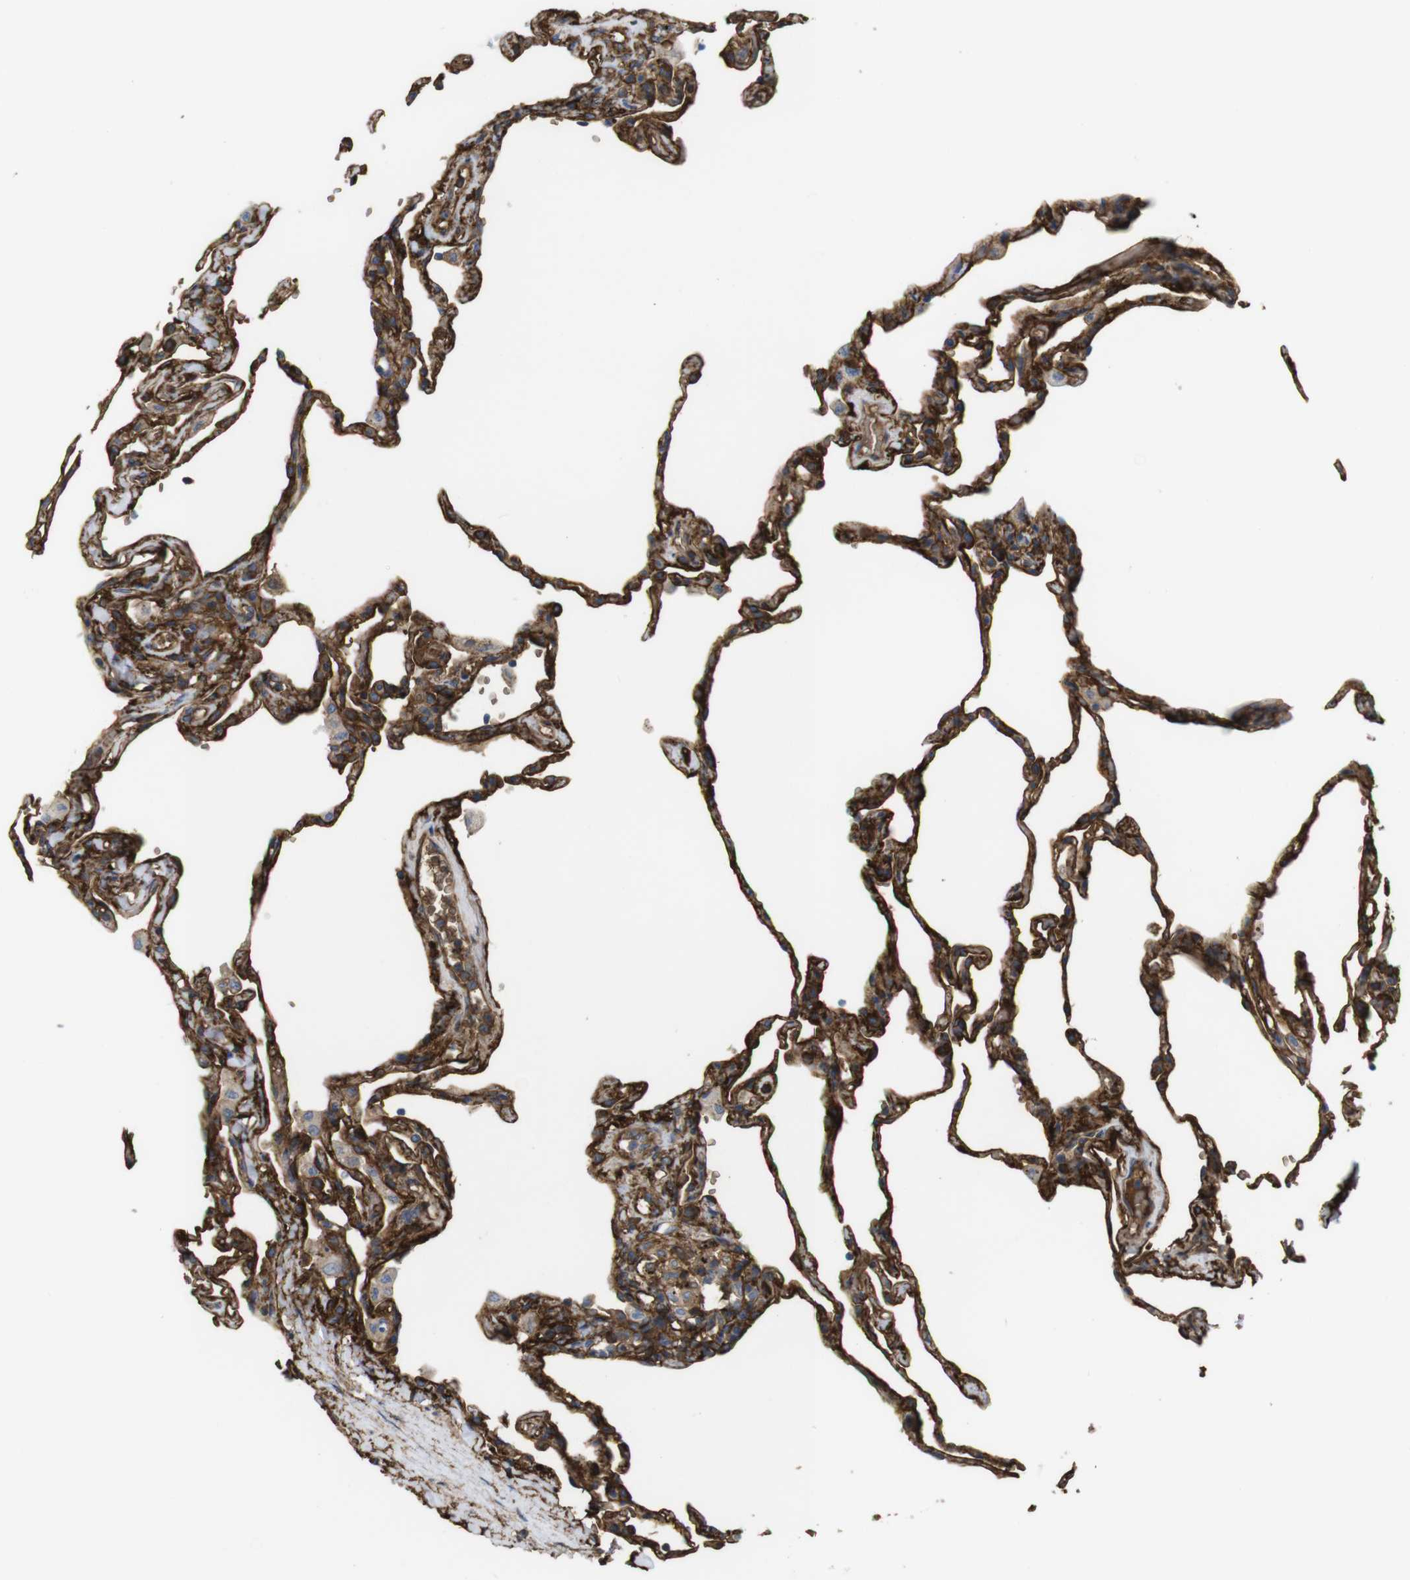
{"staining": {"intensity": "moderate", "quantity": ">75%", "location": "cytoplasmic/membranous"}, "tissue": "lung", "cell_type": "Alveolar cells", "image_type": "normal", "snomed": [{"axis": "morphology", "description": "Normal tissue, NOS"}, {"axis": "topography", "description": "Lung"}], "caption": "Benign lung reveals moderate cytoplasmic/membranous positivity in about >75% of alveolar cells.", "gene": "CYBRD1", "patient": {"sex": "male", "age": 59}}